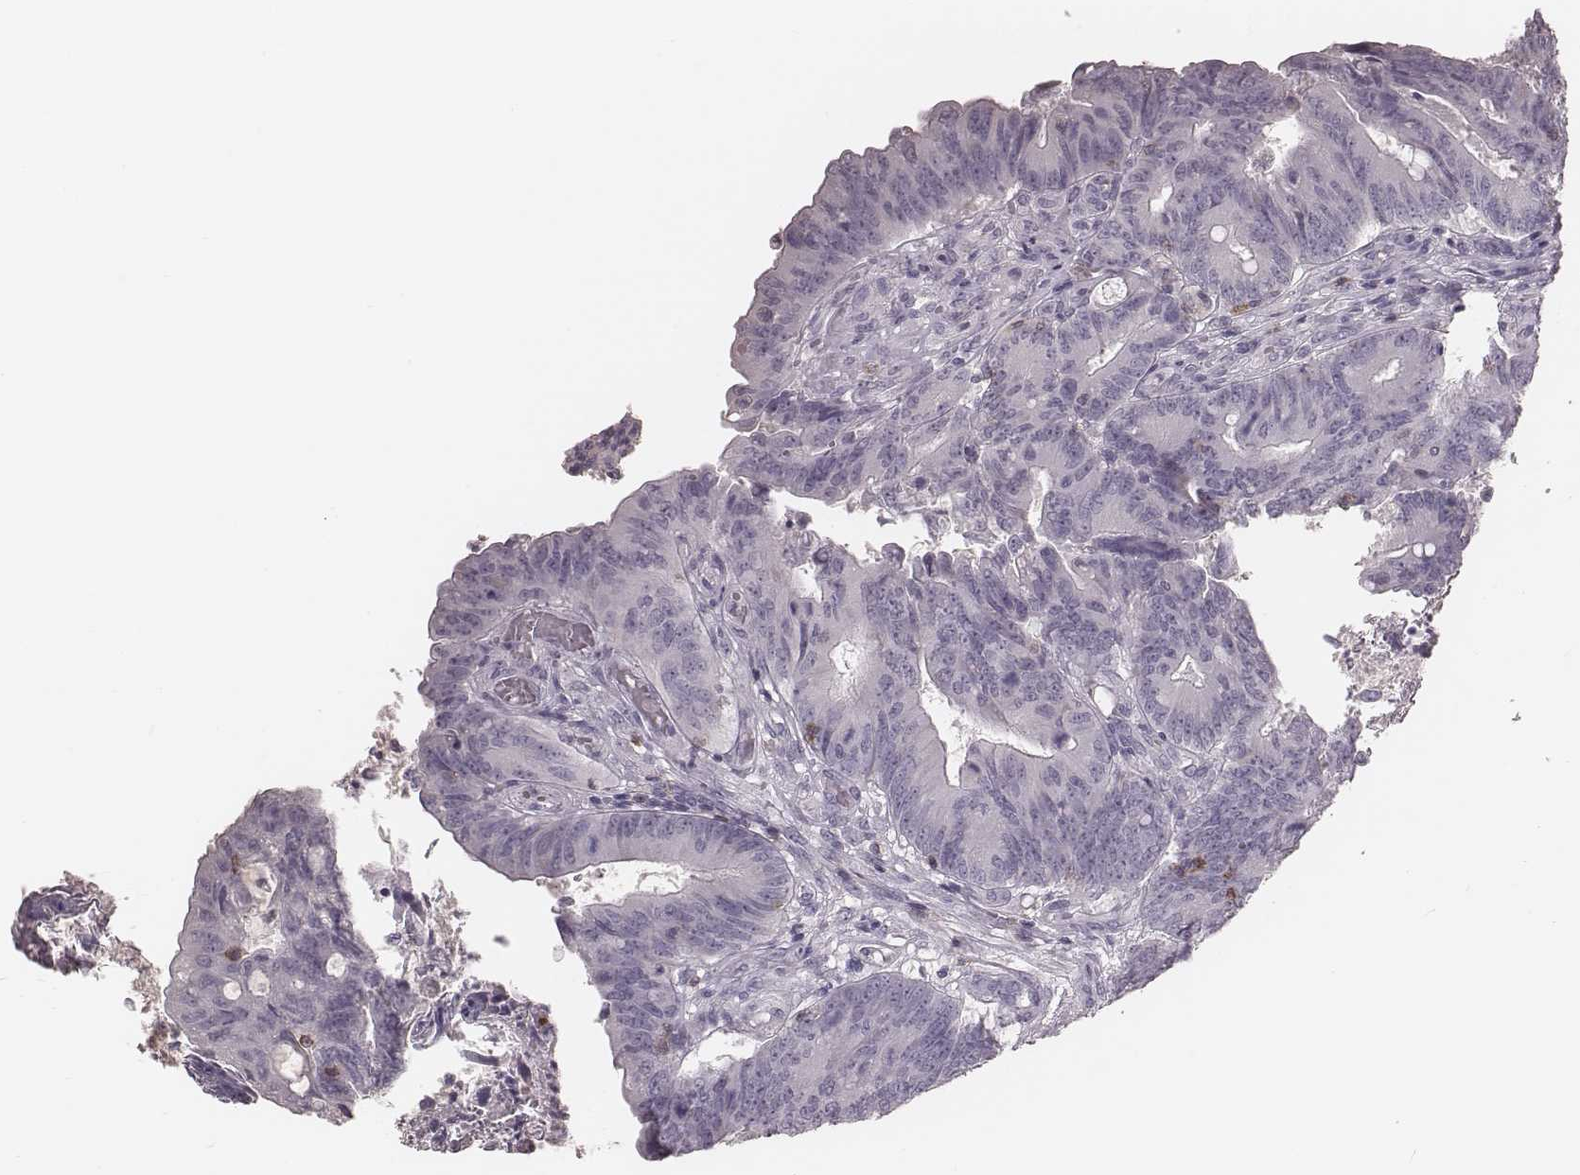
{"staining": {"intensity": "negative", "quantity": "none", "location": "none"}, "tissue": "colorectal cancer", "cell_type": "Tumor cells", "image_type": "cancer", "snomed": [{"axis": "morphology", "description": "Adenocarcinoma, NOS"}, {"axis": "topography", "description": "Colon"}], "caption": "Tumor cells show no significant protein staining in adenocarcinoma (colorectal).", "gene": "PDCD1", "patient": {"sex": "female", "age": 70}}